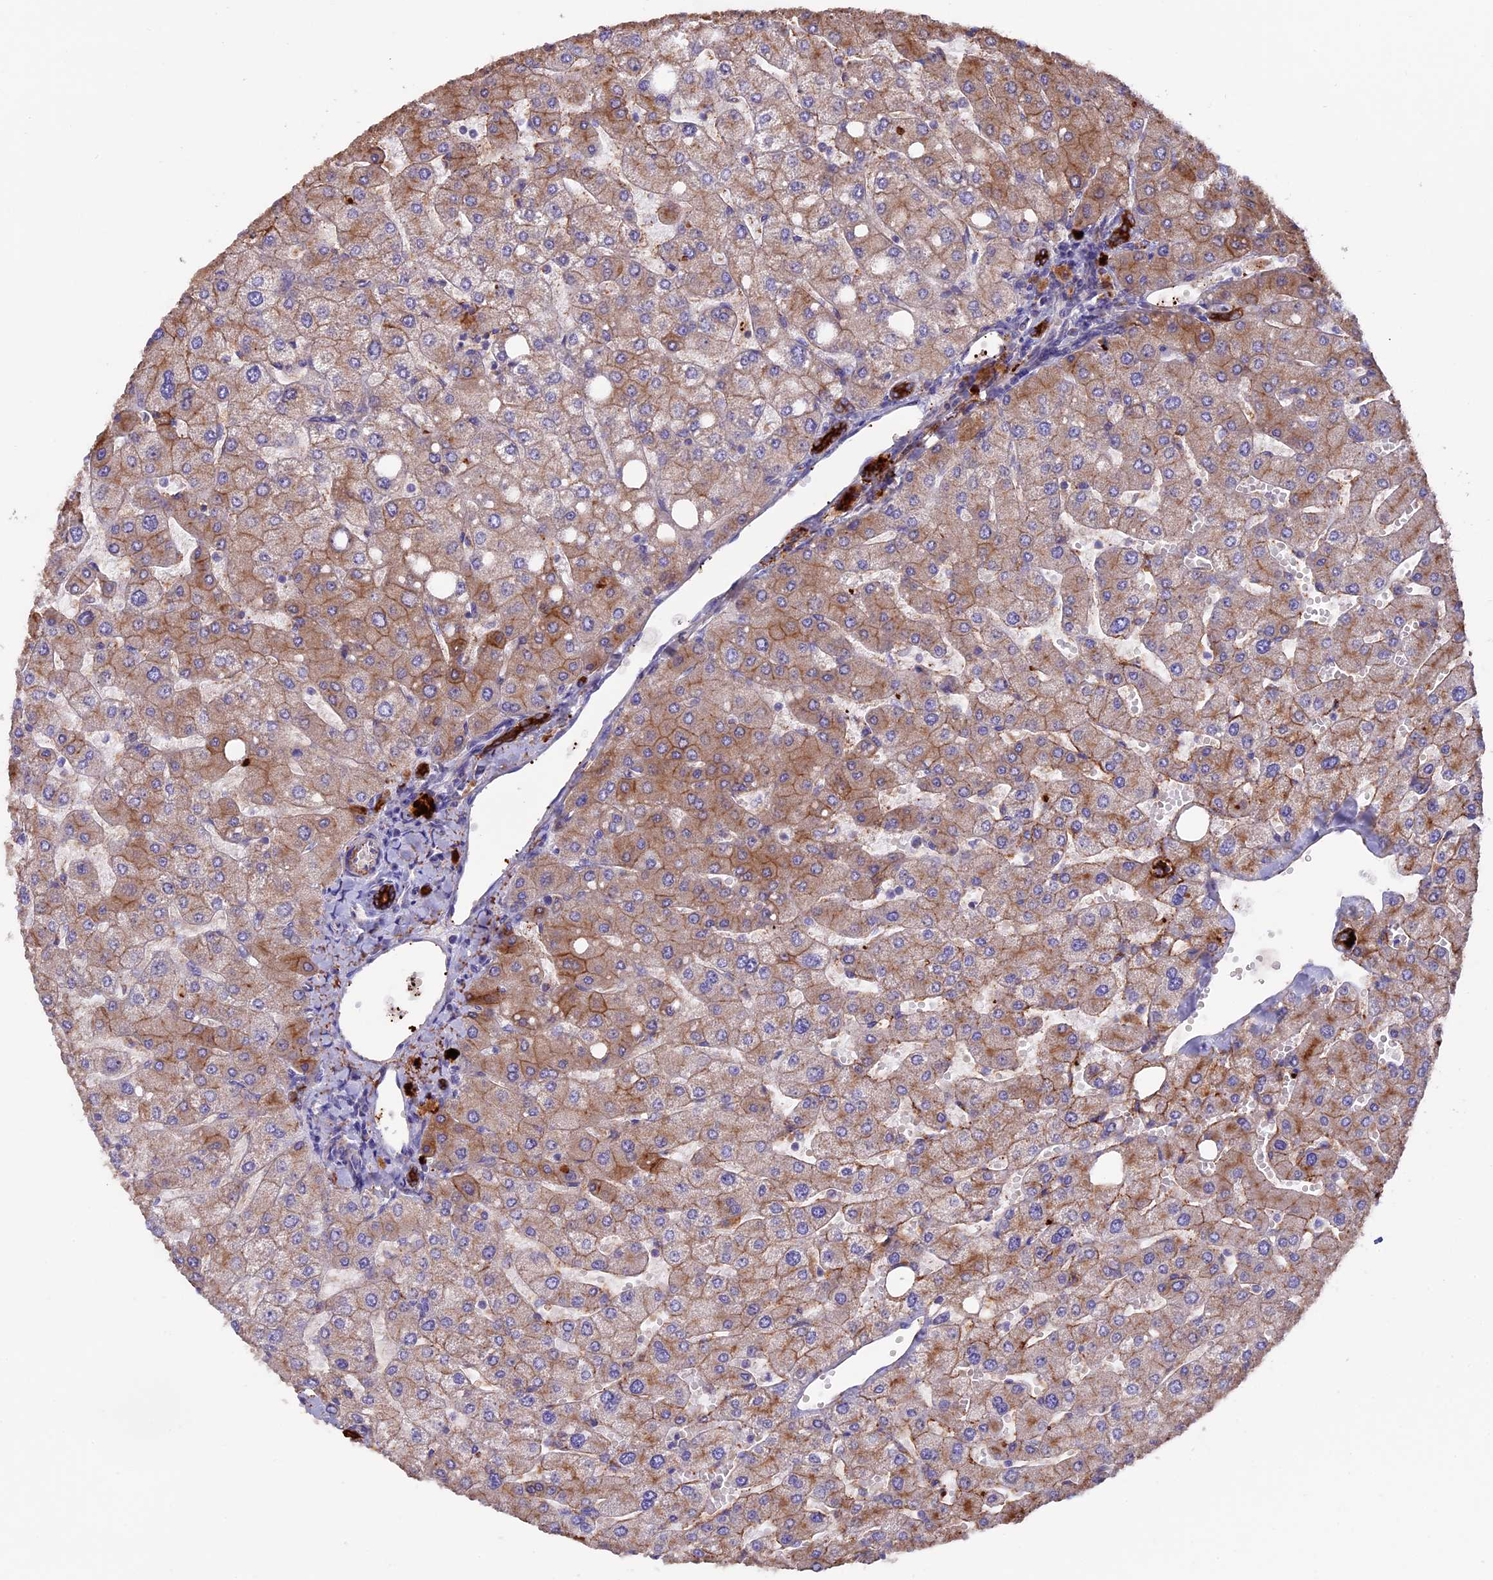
{"staining": {"intensity": "strong", "quantity": ">75%", "location": "cytoplasmic/membranous"}, "tissue": "liver", "cell_type": "Cholangiocytes", "image_type": "normal", "snomed": [{"axis": "morphology", "description": "Normal tissue, NOS"}, {"axis": "topography", "description": "Liver"}], "caption": "Immunohistochemical staining of normal liver exhibits strong cytoplasmic/membranous protein expression in about >75% of cholangiocytes. (DAB (3,3'-diaminobenzidine) IHC with brightfield microscopy, high magnification).", "gene": "PTPN9", "patient": {"sex": "male", "age": 55}}